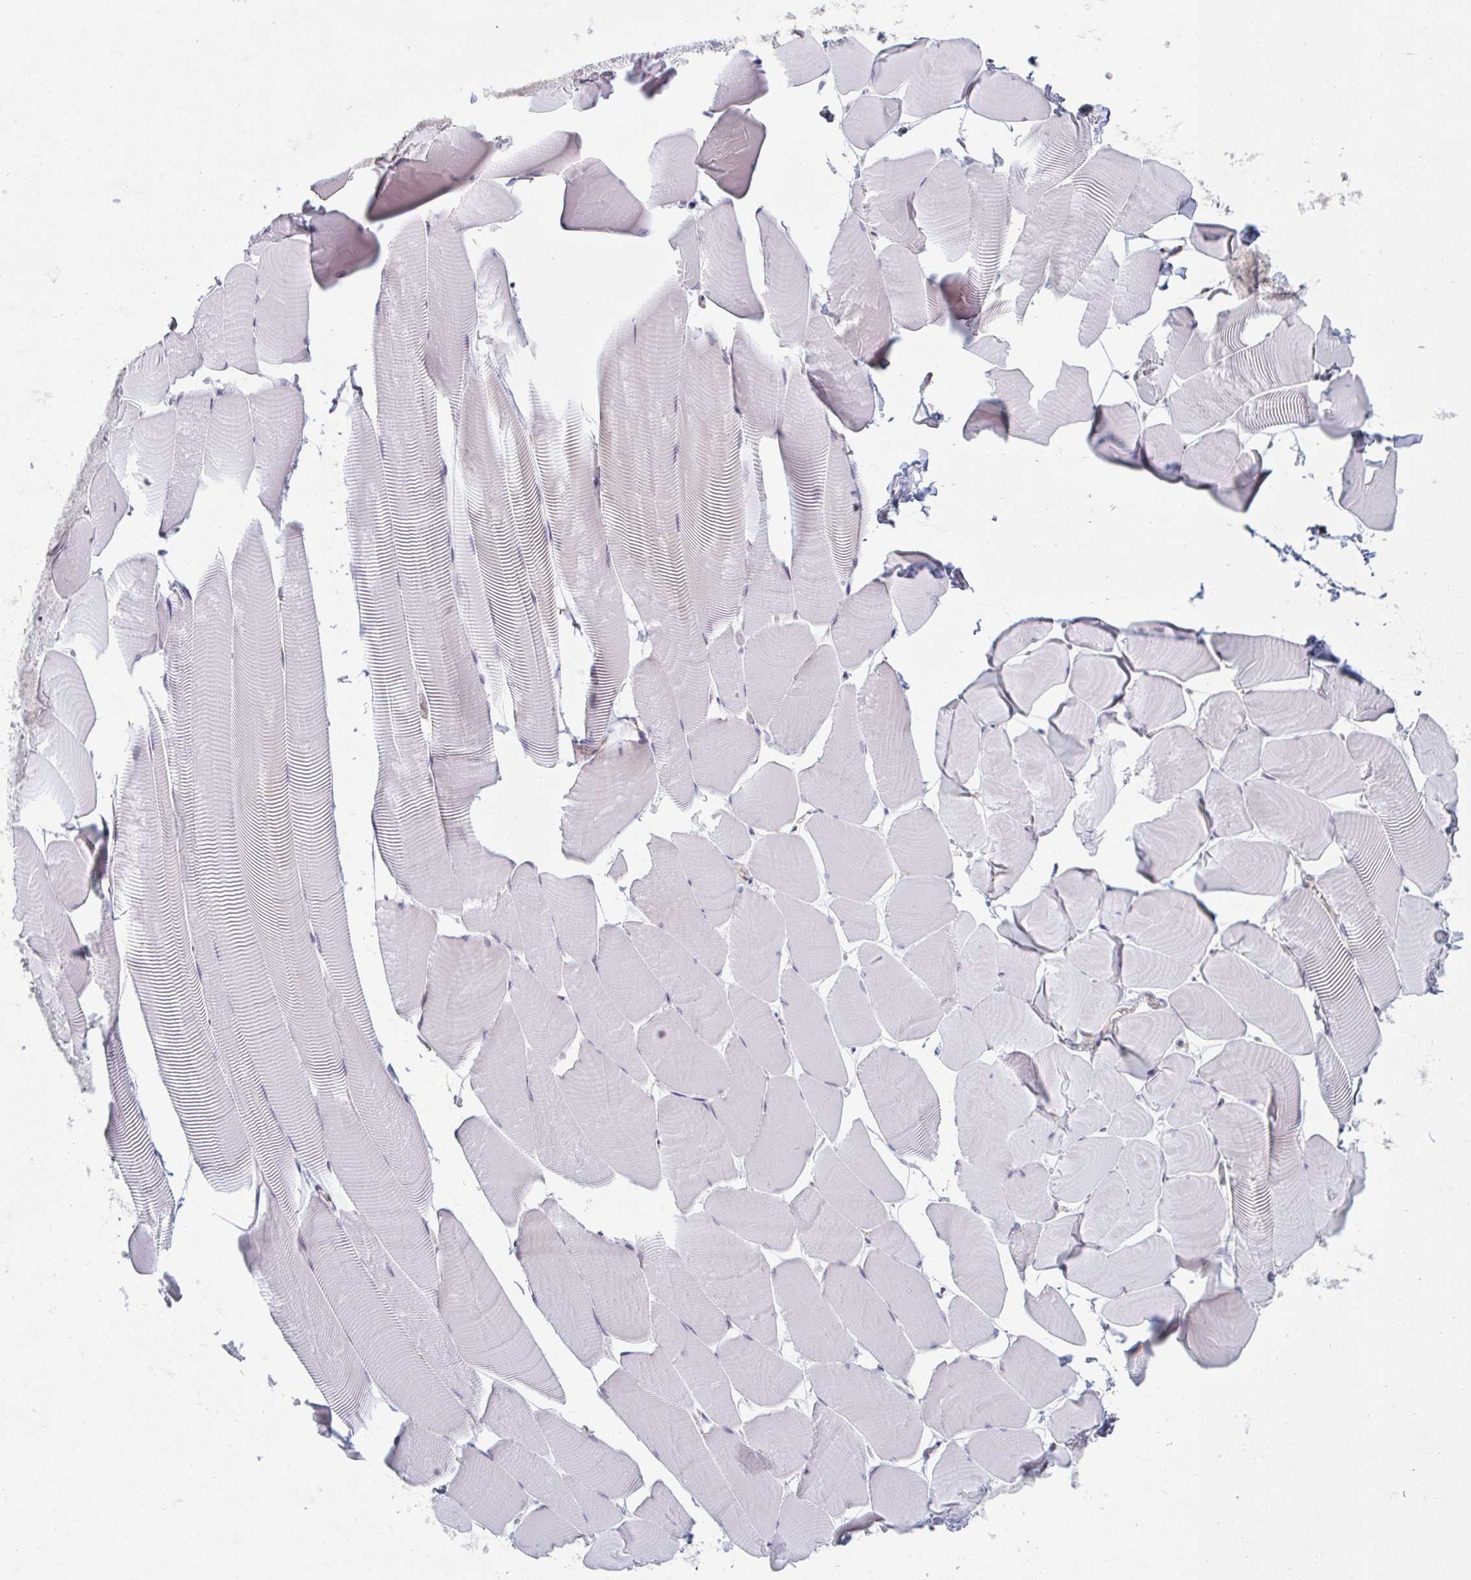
{"staining": {"intensity": "weak", "quantity": "<25%", "location": "cytoplasmic/membranous"}, "tissue": "skeletal muscle", "cell_type": "Myocytes", "image_type": "normal", "snomed": [{"axis": "morphology", "description": "Normal tissue, NOS"}, {"axis": "topography", "description": "Skeletal muscle"}], "caption": "High magnification brightfield microscopy of normal skeletal muscle stained with DAB (3,3'-diaminobenzidine) (brown) and counterstained with hematoxylin (blue): myocytes show no significant staining. Nuclei are stained in blue.", "gene": "TRAPPC10", "patient": {"sex": "male", "age": 25}}